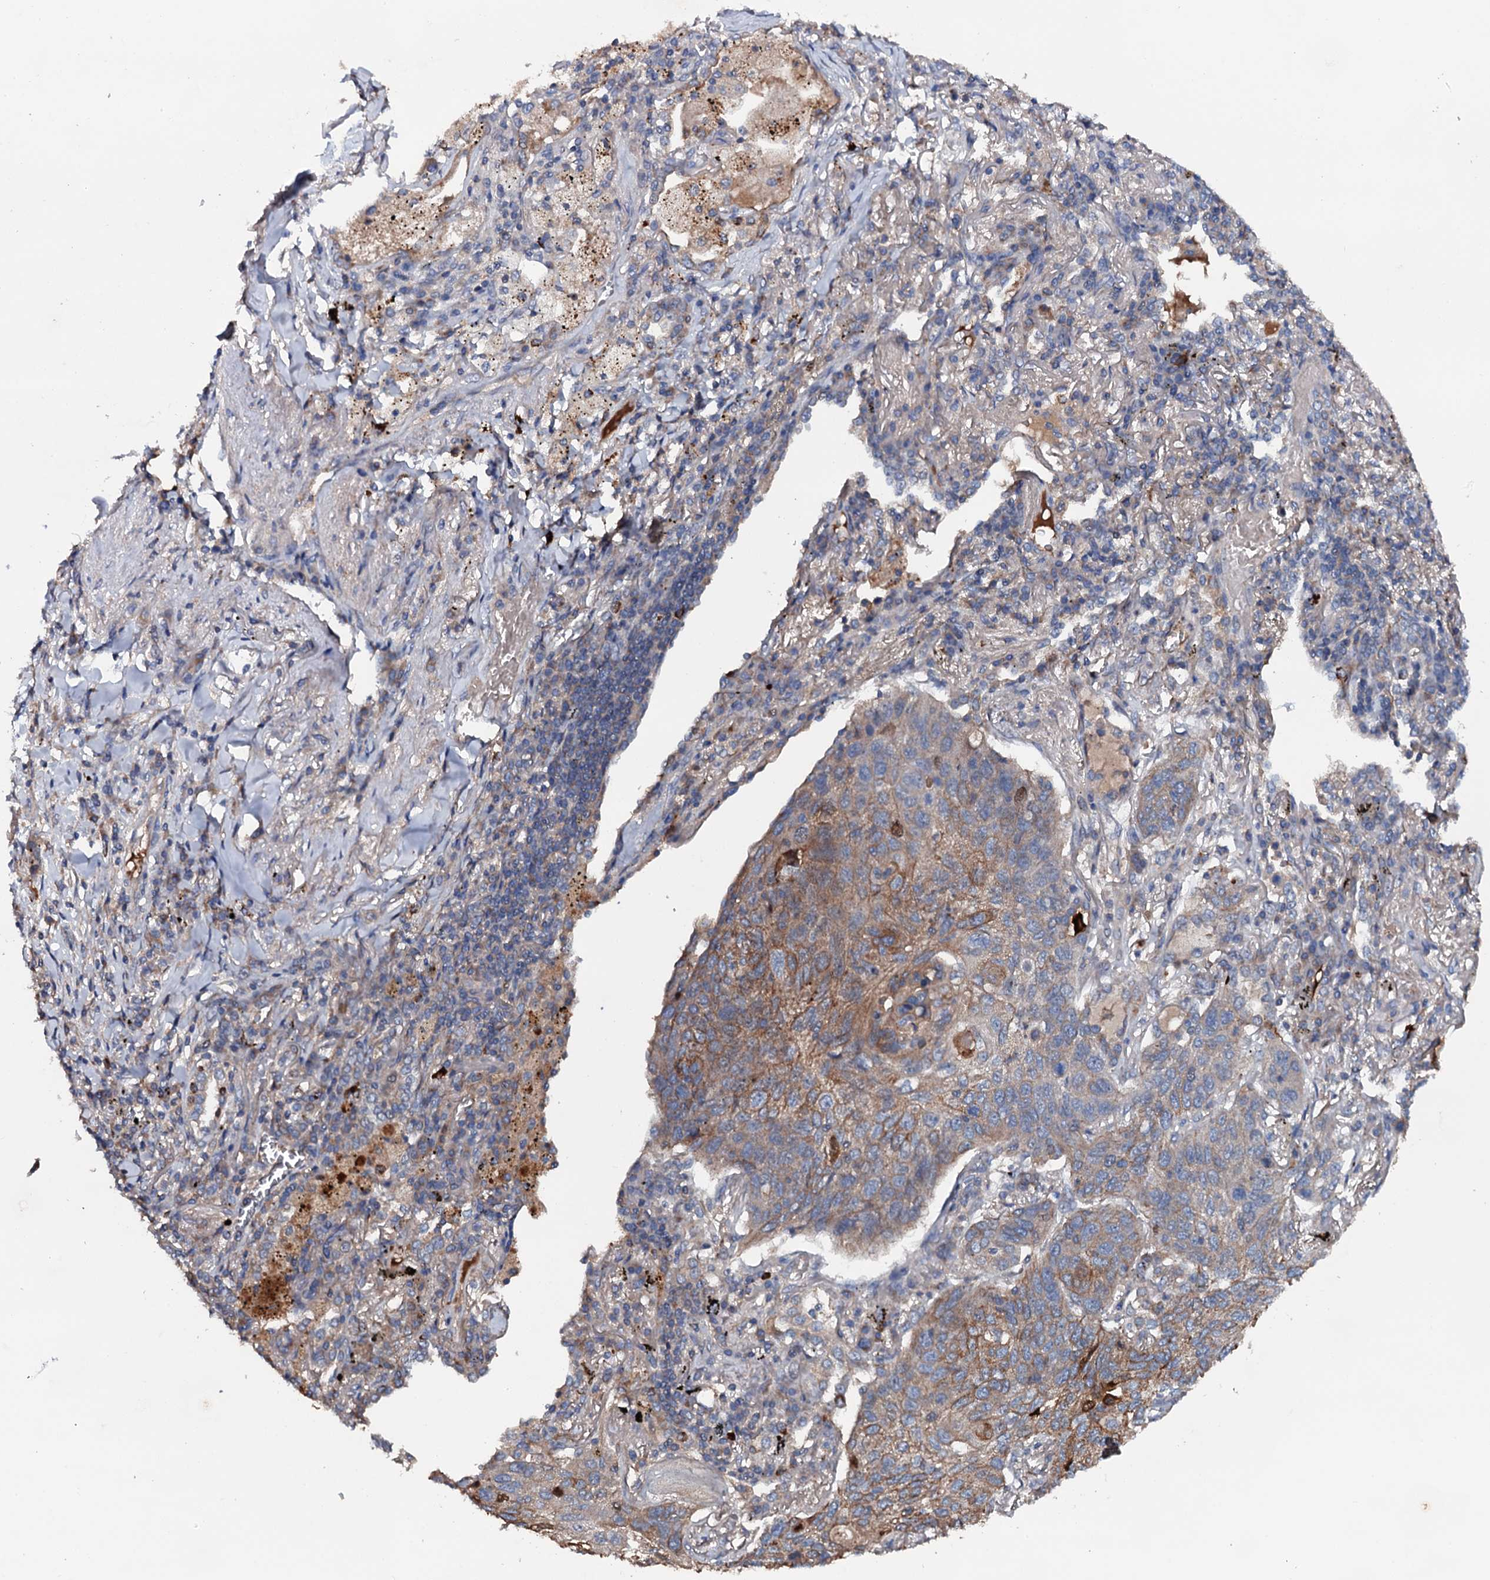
{"staining": {"intensity": "moderate", "quantity": "25%-75%", "location": "cytoplasmic/membranous"}, "tissue": "lung cancer", "cell_type": "Tumor cells", "image_type": "cancer", "snomed": [{"axis": "morphology", "description": "Squamous cell carcinoma, NOS"}, {"axis": "topography", "description": "Lung"}], "caption": "Moderate cytoplasmic/membranous expression for a protein is identified in approximately 25%-75% of tumor cells of lung cancer (squamous cell carcinoma) using immunohistochemistry.", "gene": "NEK1", "patient": {"sex": "female", "age": 63}}